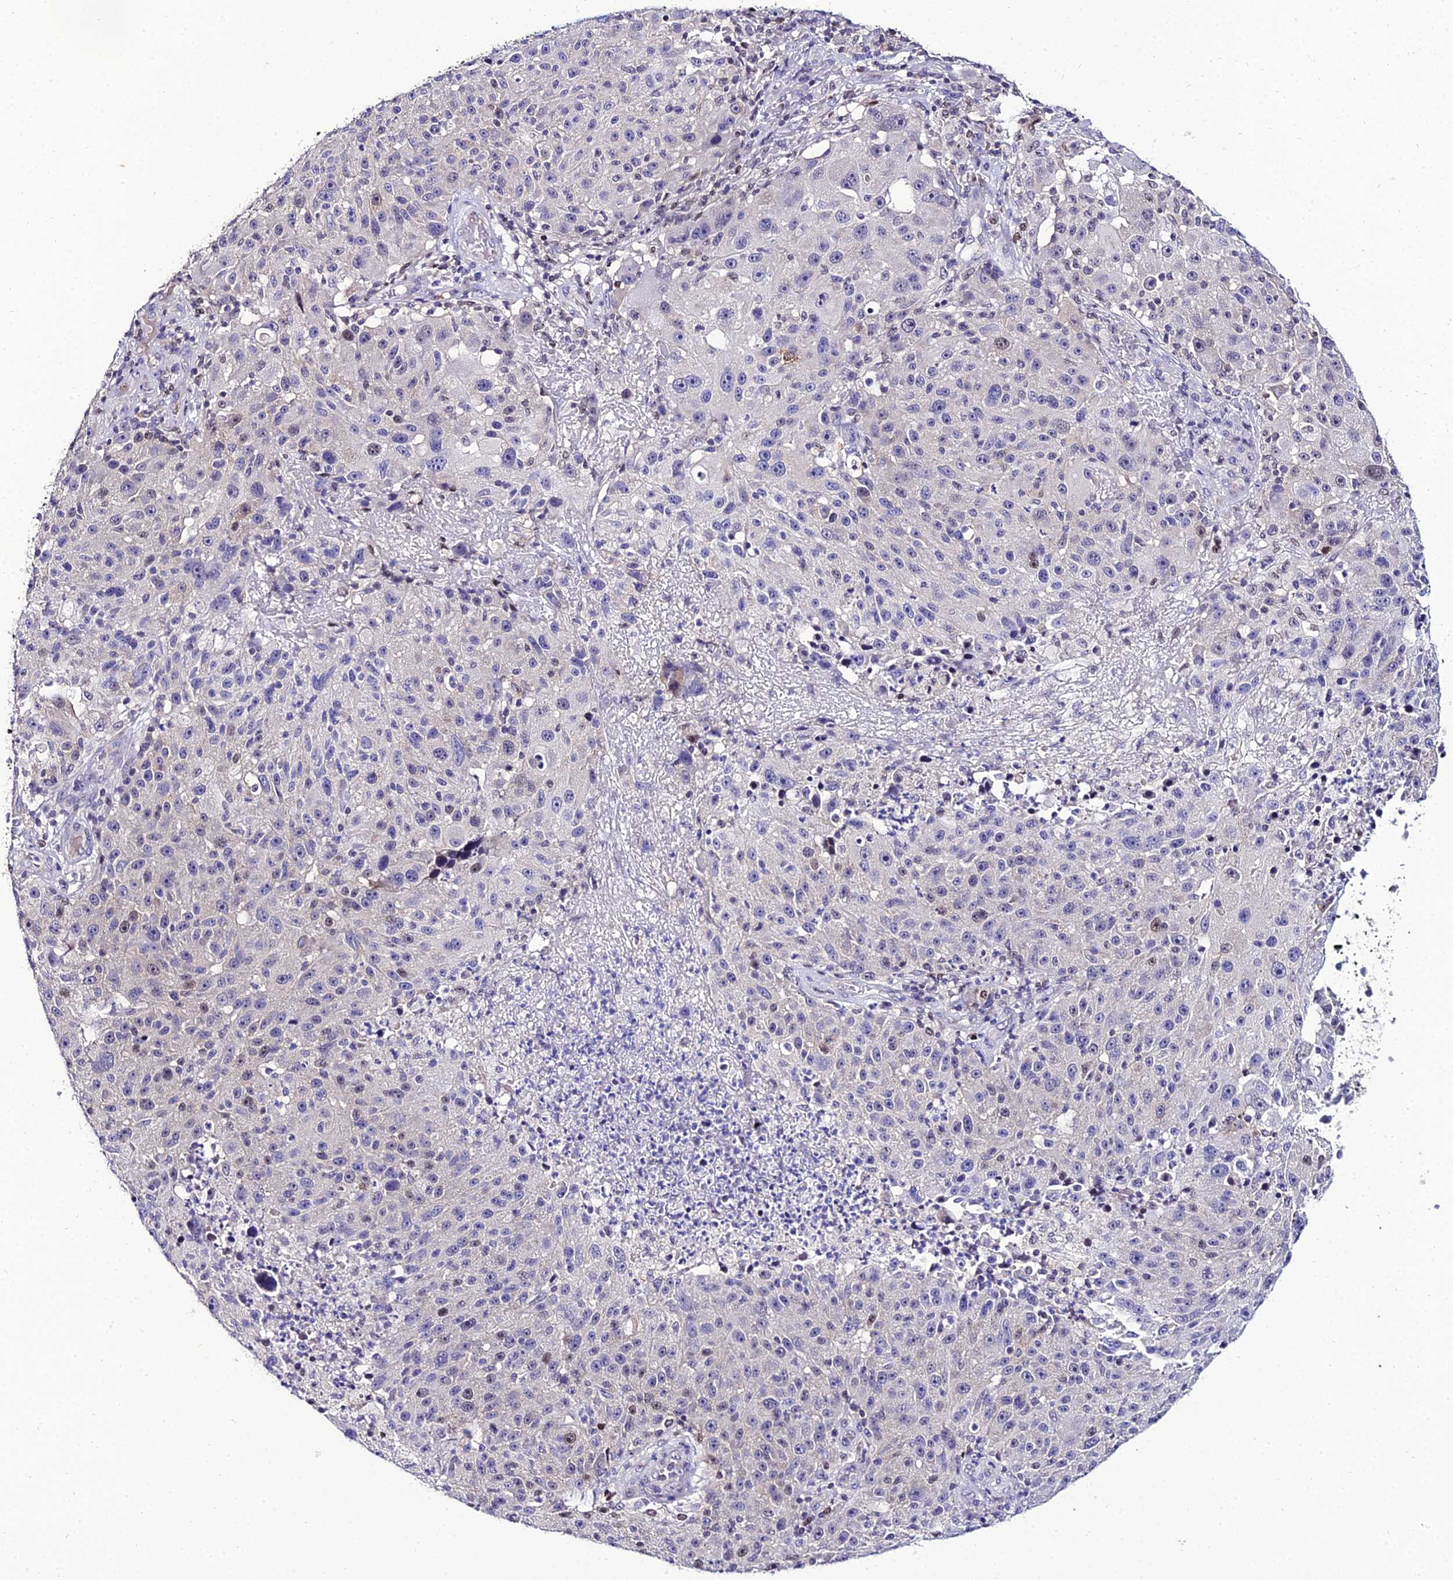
{"staining": {"intensity": "negative", "quantity": "none", "location": "none"}, "tissue": "melanoma", "cell_type": "Tumor cells", "image_type": "cancer", "snomed": [{"axis": "morphology", "description": "Malignant melanoma, NOS"}, {"axis": "topography", "description": "Skin"}], "caption": "Tumor cells show no significant protein expression in melanoma.", "gene": "SHQ1", "patient": {"sex": "male", "age": 53}}